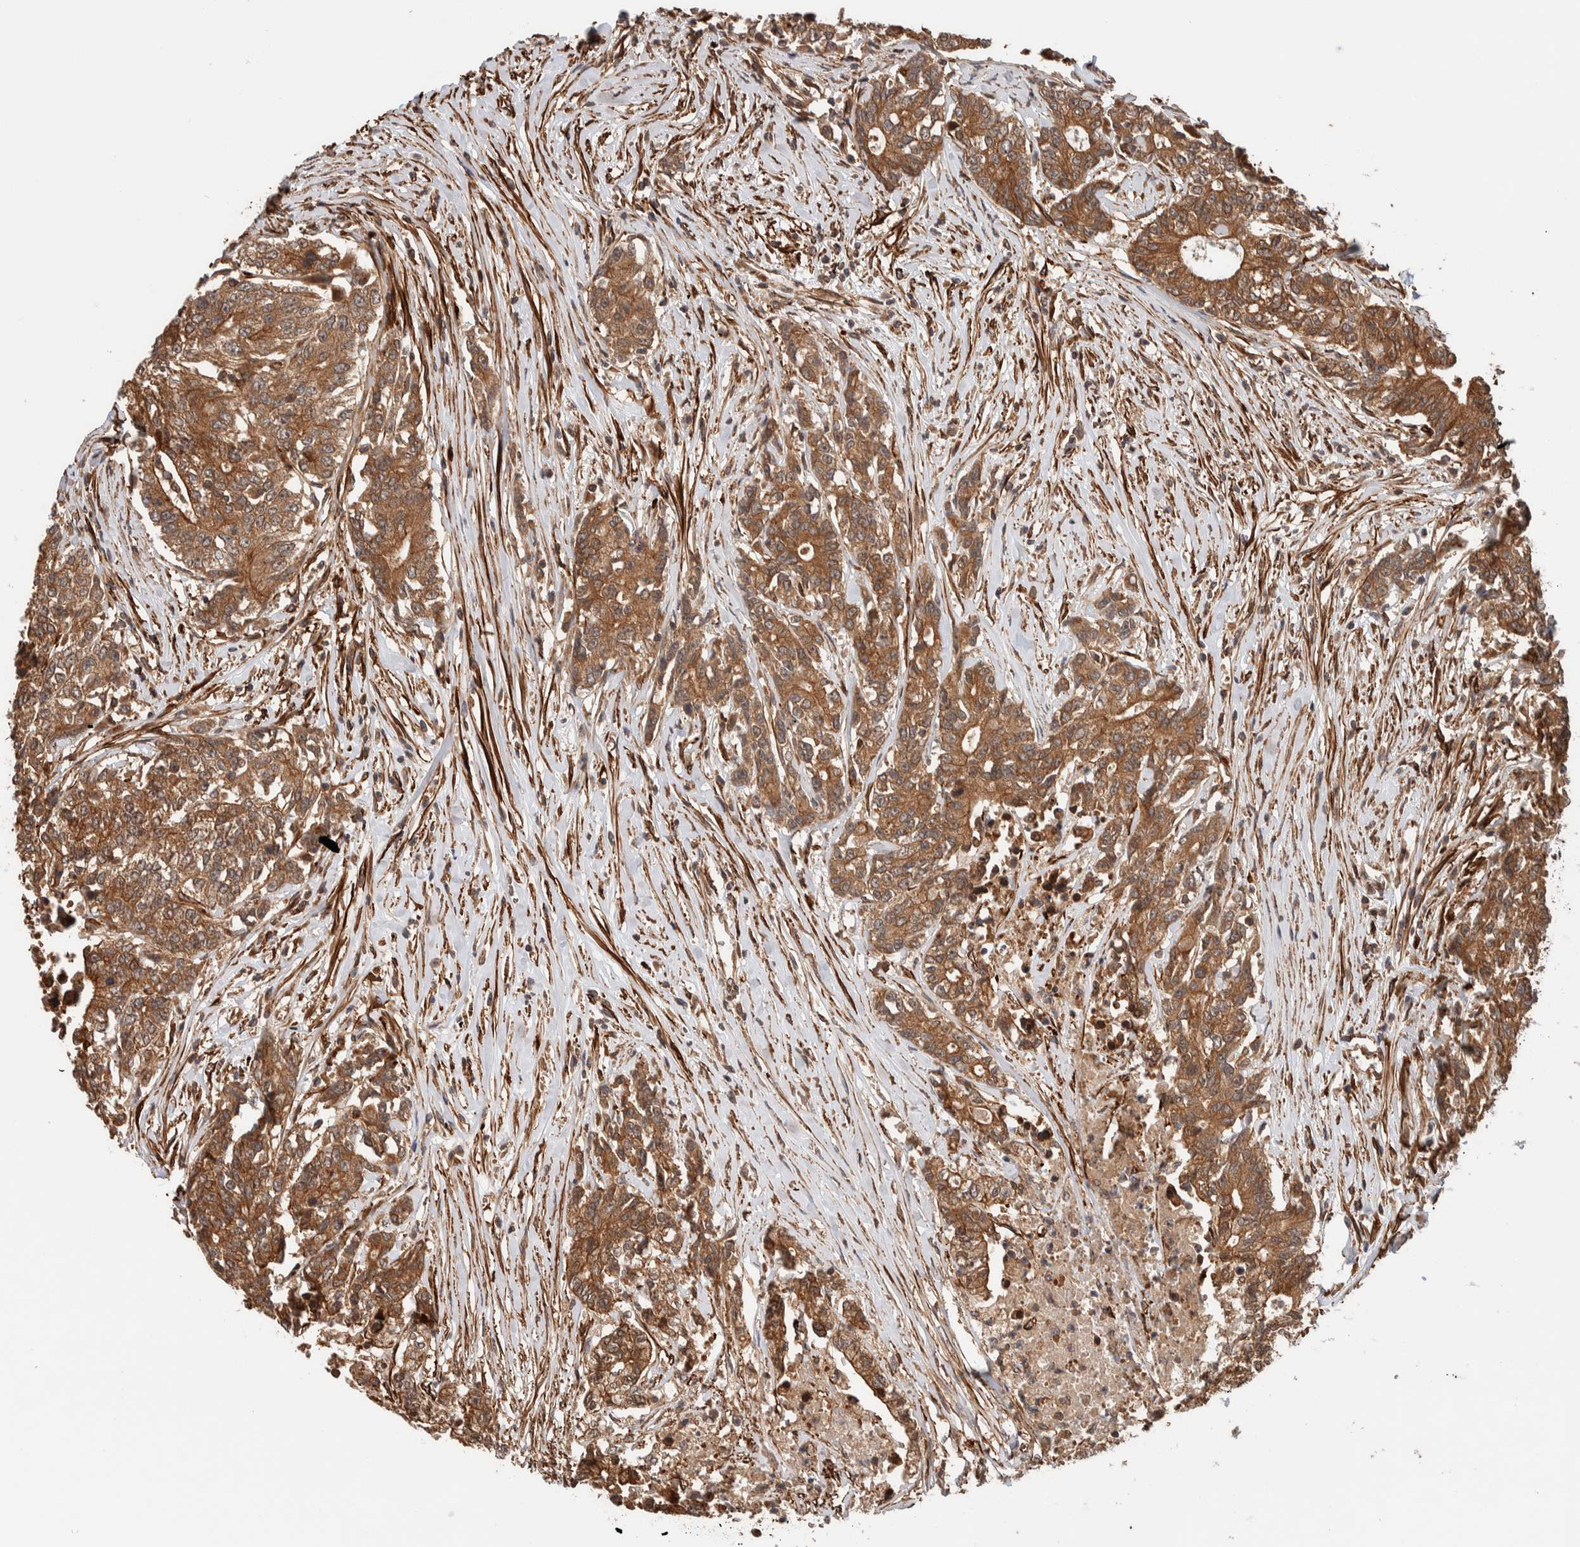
{"staining": {"intensity": "moderate", "quantity": ">75%", "location": "cytoplasmic/membranous"}, "tissue": "colorectal cancer", "cell_type": "Tumor cells", "image_type": "cancer", "snomed": [{"axis": "morphology", "description": "Adenocarcinoma, NOS"}, {"axis": "topography", "description": "Colon"}], "caption": "This micrograph exhibits colorectal cancer (adenocarcinoma) stained with IHC to label a protein in brown. The cytoplasmic/membranous of tumor cells show moderate positivity for the protein. Nuclei are counter-stained blue.", "gene": "SYNRG", "patient": {"sex": "female", "age": 77}}